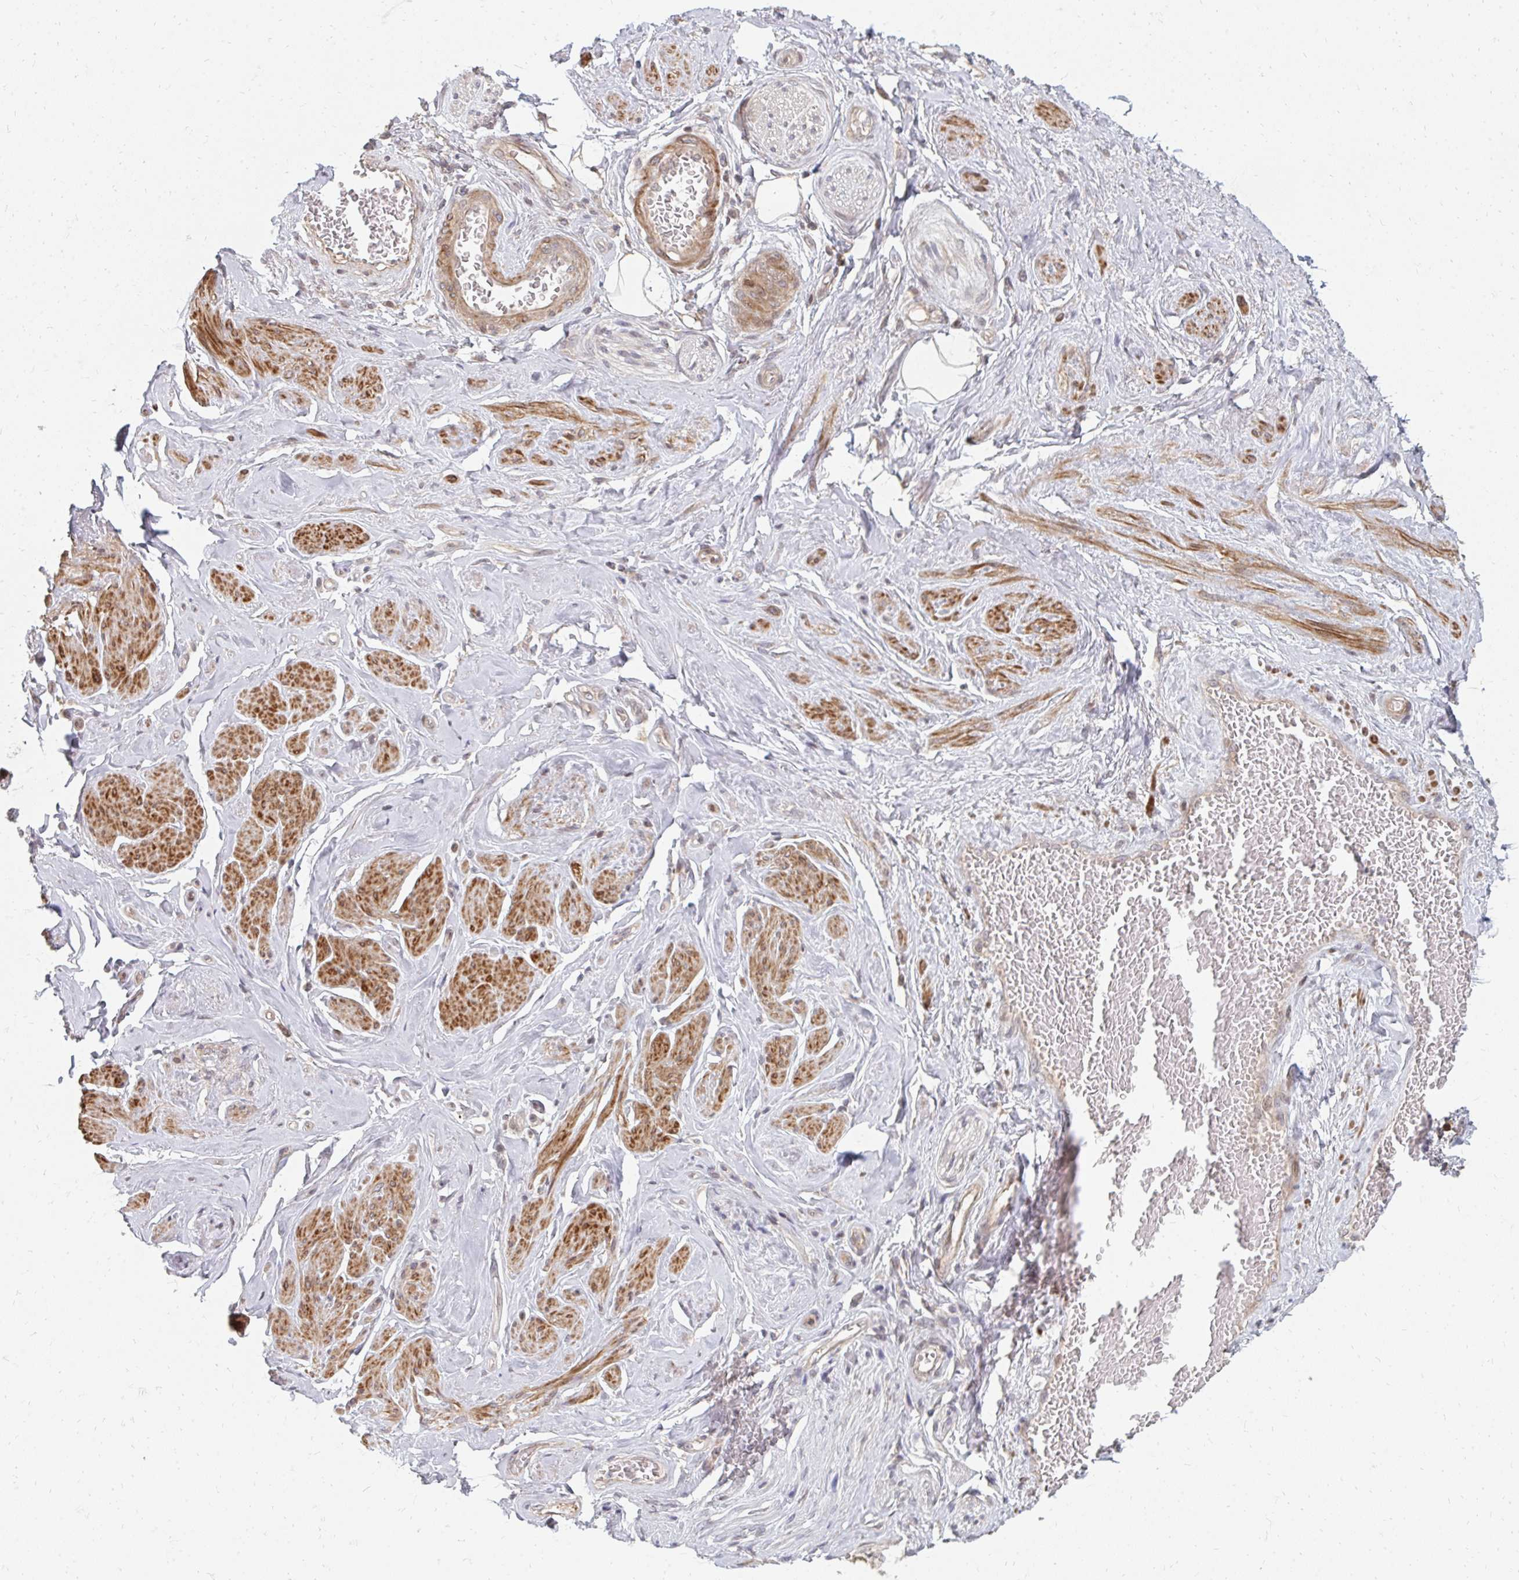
{"staining": {"intensity": "negative", "quantity": "none", "location": "none"}, "tissue": "soft tissue", "cell_type": "Fibroblasts", "image_type": "normal", "snomed": [{"axis": "morphology", "description": "Normal tissue, NOS"}, {"axis": "topography", "description": "Vagina"}, {"axis": "topography", "description": "Peripheral nerve tissue"}], "caption": "A high-resolution histopathology image shows immunohistochemistry staining of normal soft tissue, which exhibits no significant positivity in fibroblasts.", "gene": "ZNF285", "patient": {"sex": "female", "age": 71}}